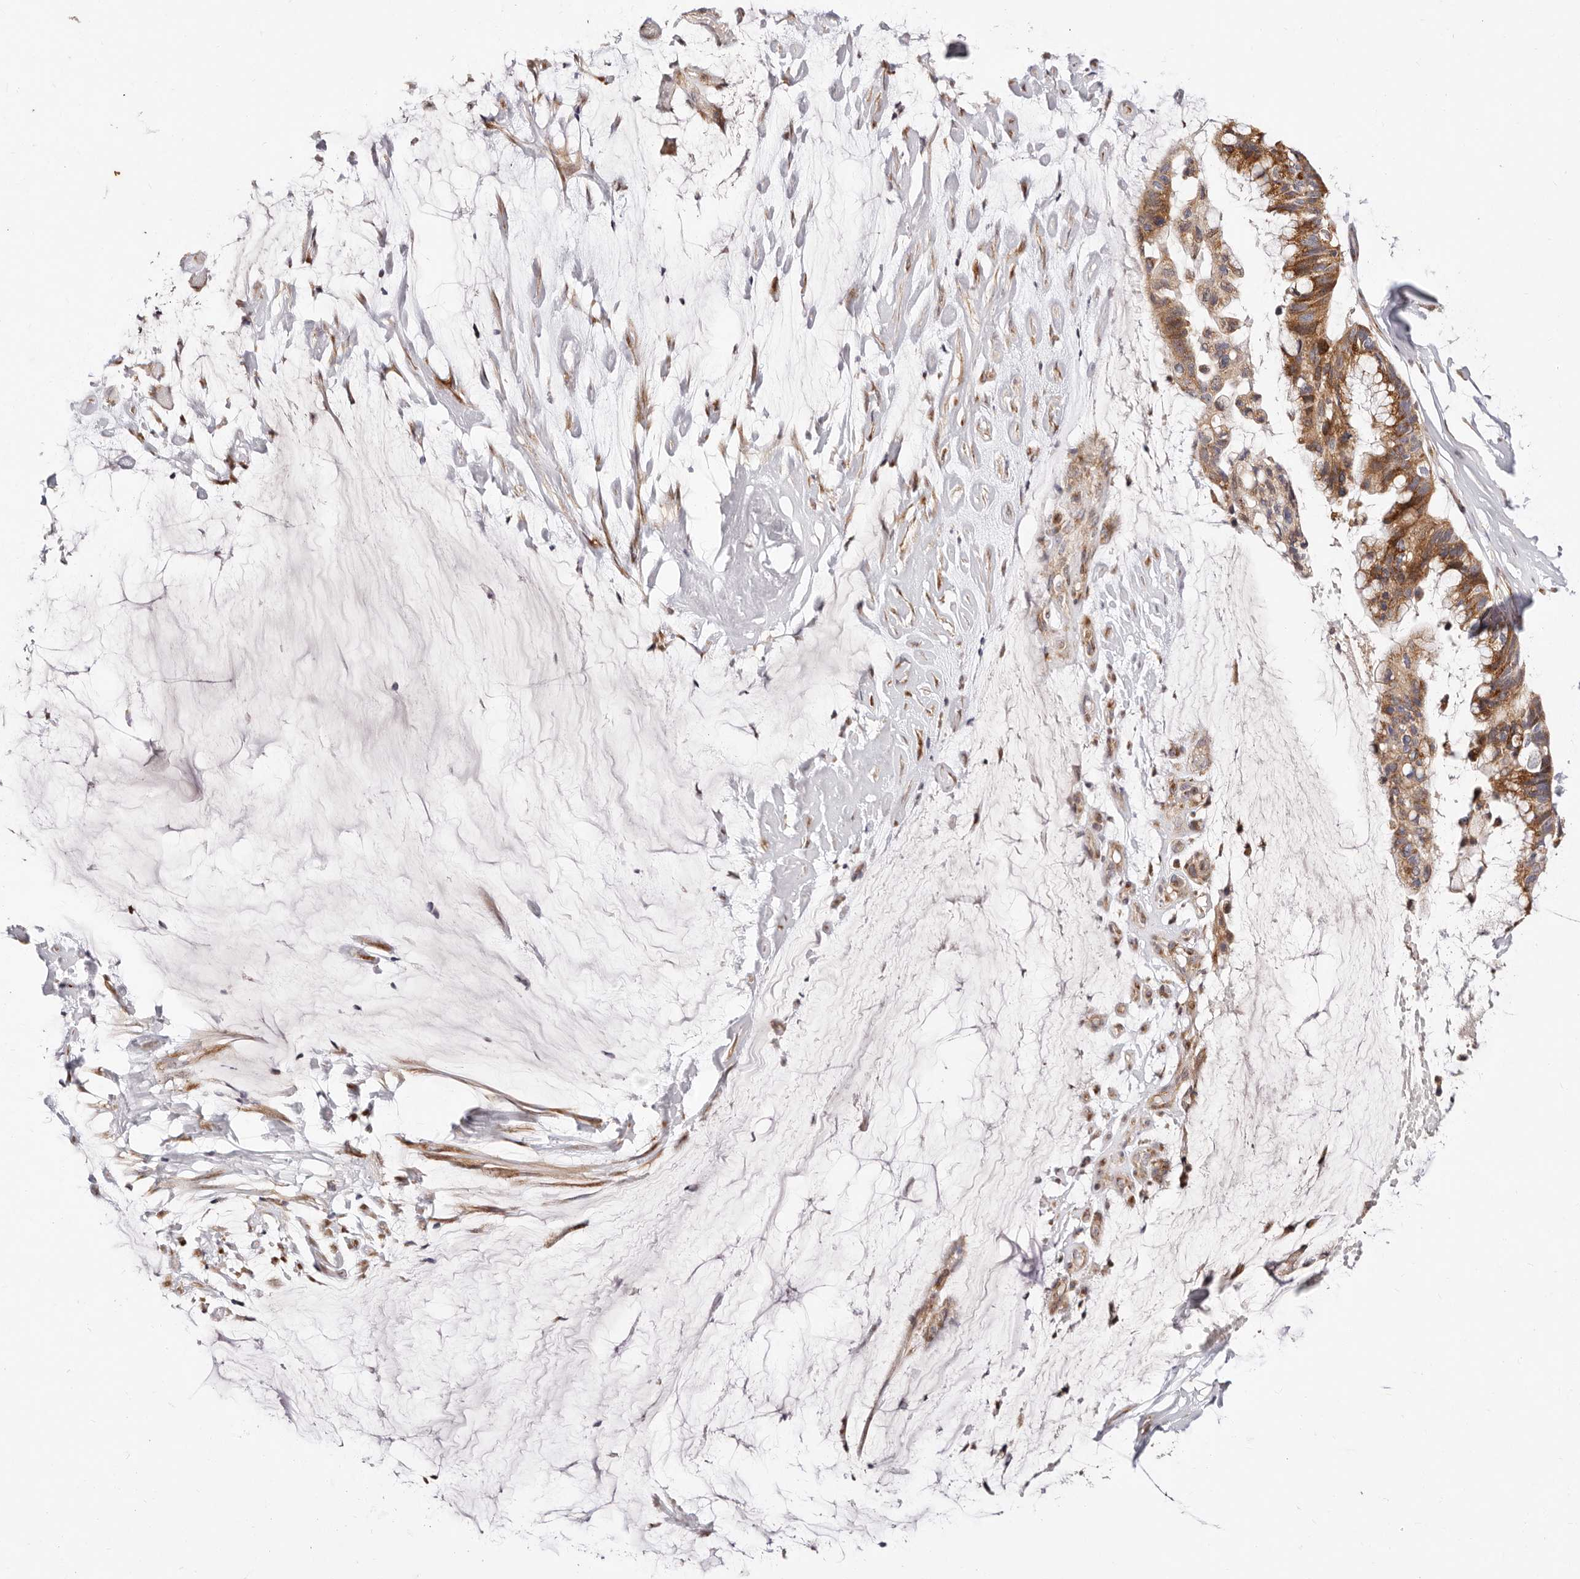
{"staining": {"intensity": "moderate", "quantity": ">75%", "location": "cytoplasmic/membranous"}, "tissue": "ovarian cancer", "cell_type": "Tumor cells", "image_type": "cancer", "snomed": [{"axis": "morphology", "description": "Cystadenocarcinoma, mucinous, NOS"}, {"axis": "topography", "description": "Ovary"}], "caption": "The micrograph demonstrates immunohistochemical staining of ovarian mucinous cystadenocarcinoma. There is moderate cytoplasmic/membranous positivity is seen in approximately >75% of tumor cells. (IHC, brightfield microscopy, high magnification).", "gene": "MAPK6", "patient": {"sex": "female", "age": 39}}